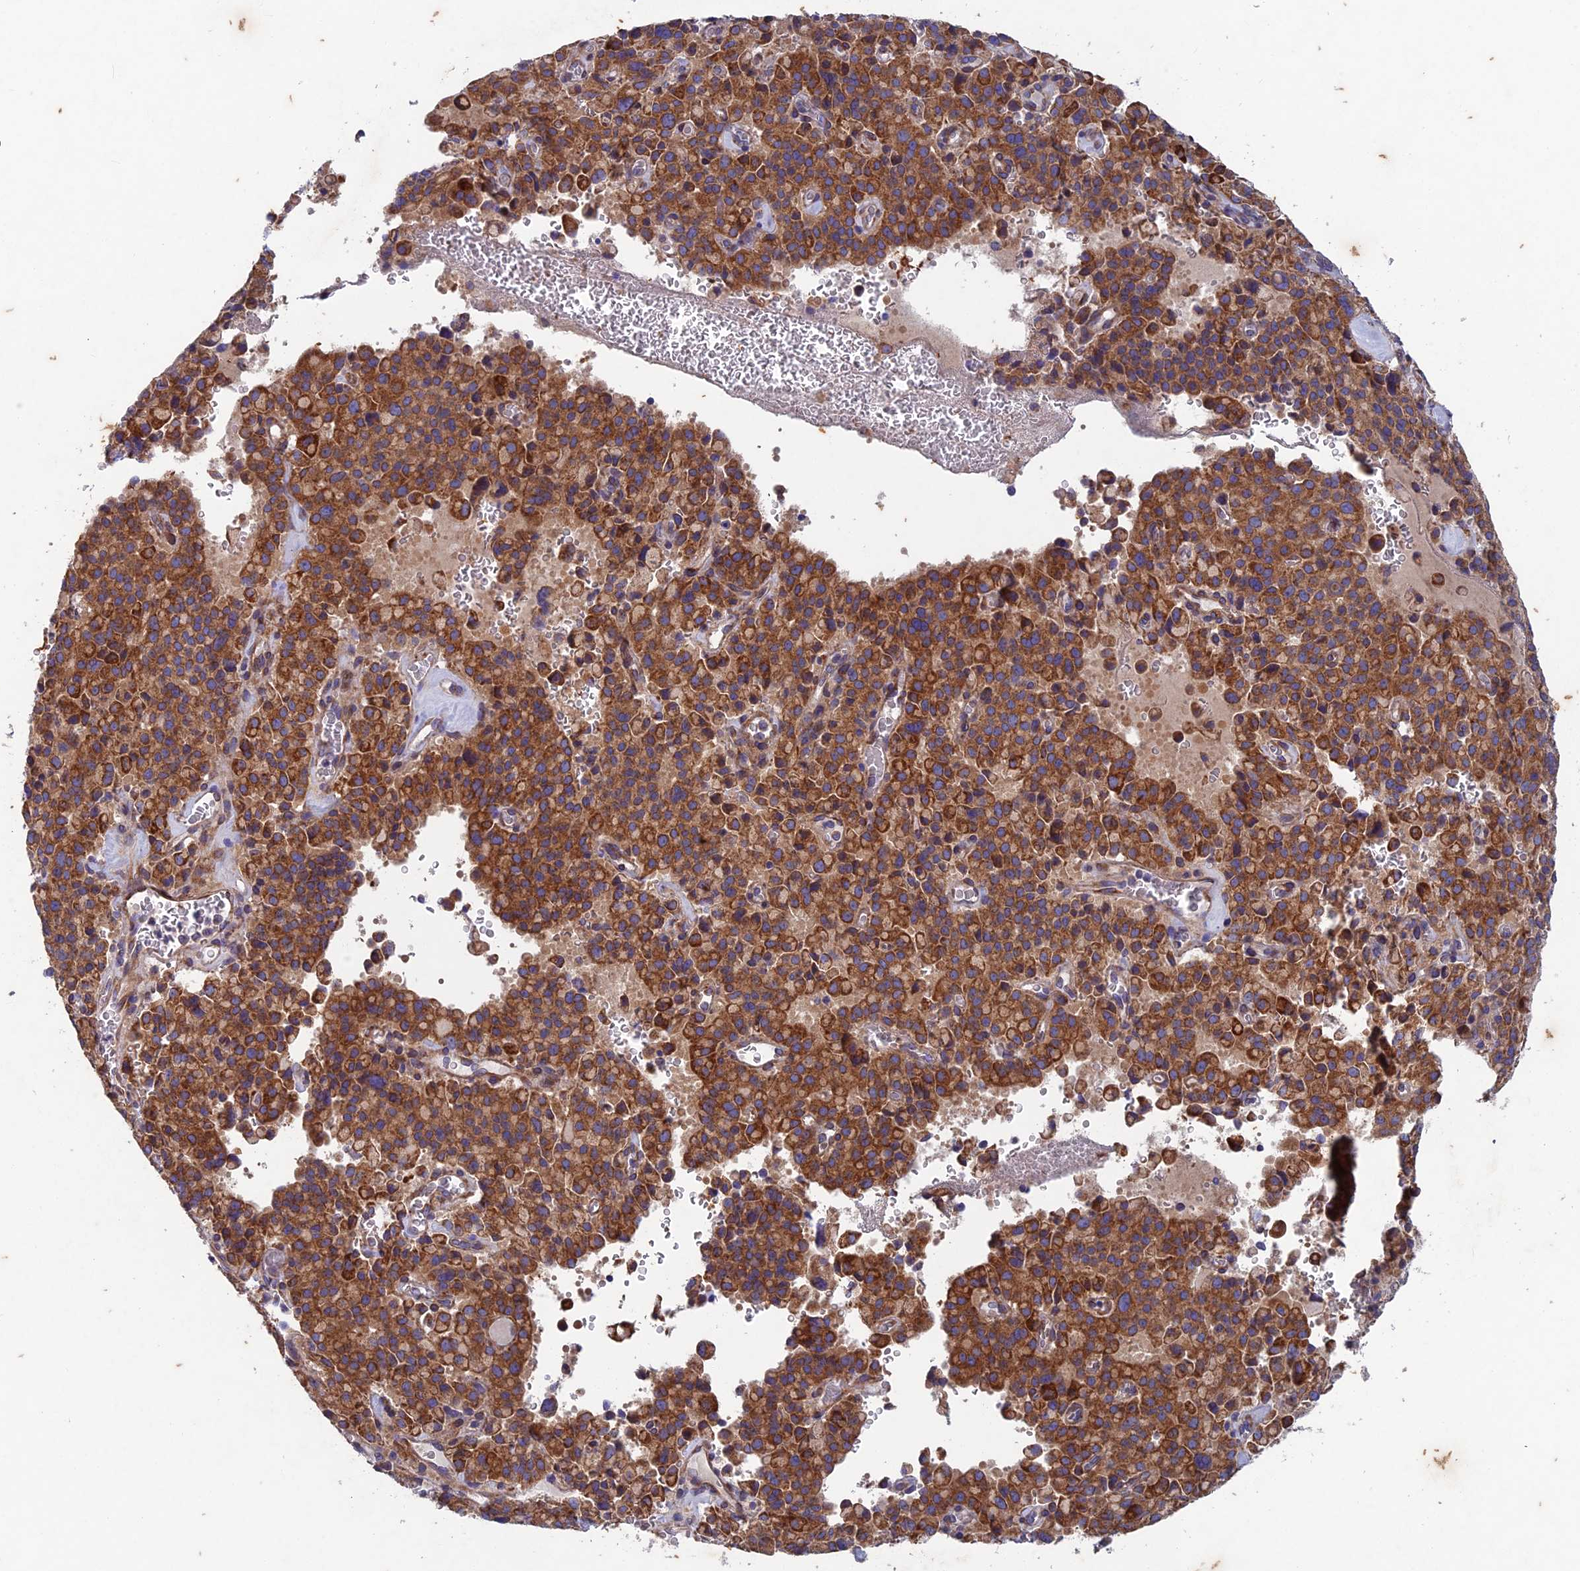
{"staining": {"intensity": "moderate", "quantity": ">75%", "location": "cytoplasmic/membranous"}, "tissue": "pancreatic cancer", "cell_type": "Tumor cells", "image_type": "cancer", "snomed": [{"axis": "morphology", "description": "Adenocarcinoma, NOS"}, {"axis": "topography", "description": "Pancreas"}], "caption": "IHC (DAB (3,3'-diaminobenzidine)) staining of human pancreatic adenocarcinoma shows moderate cytoplasmic/membranous protein positivity in approximately >75% of tumor cells. Using DAB (brown) and hematoxylin (blue) stains, captured at high magnification using brightfield microscopy.", "gene": "AP4S1", "patient": {"sex": "male", "age": 65}}